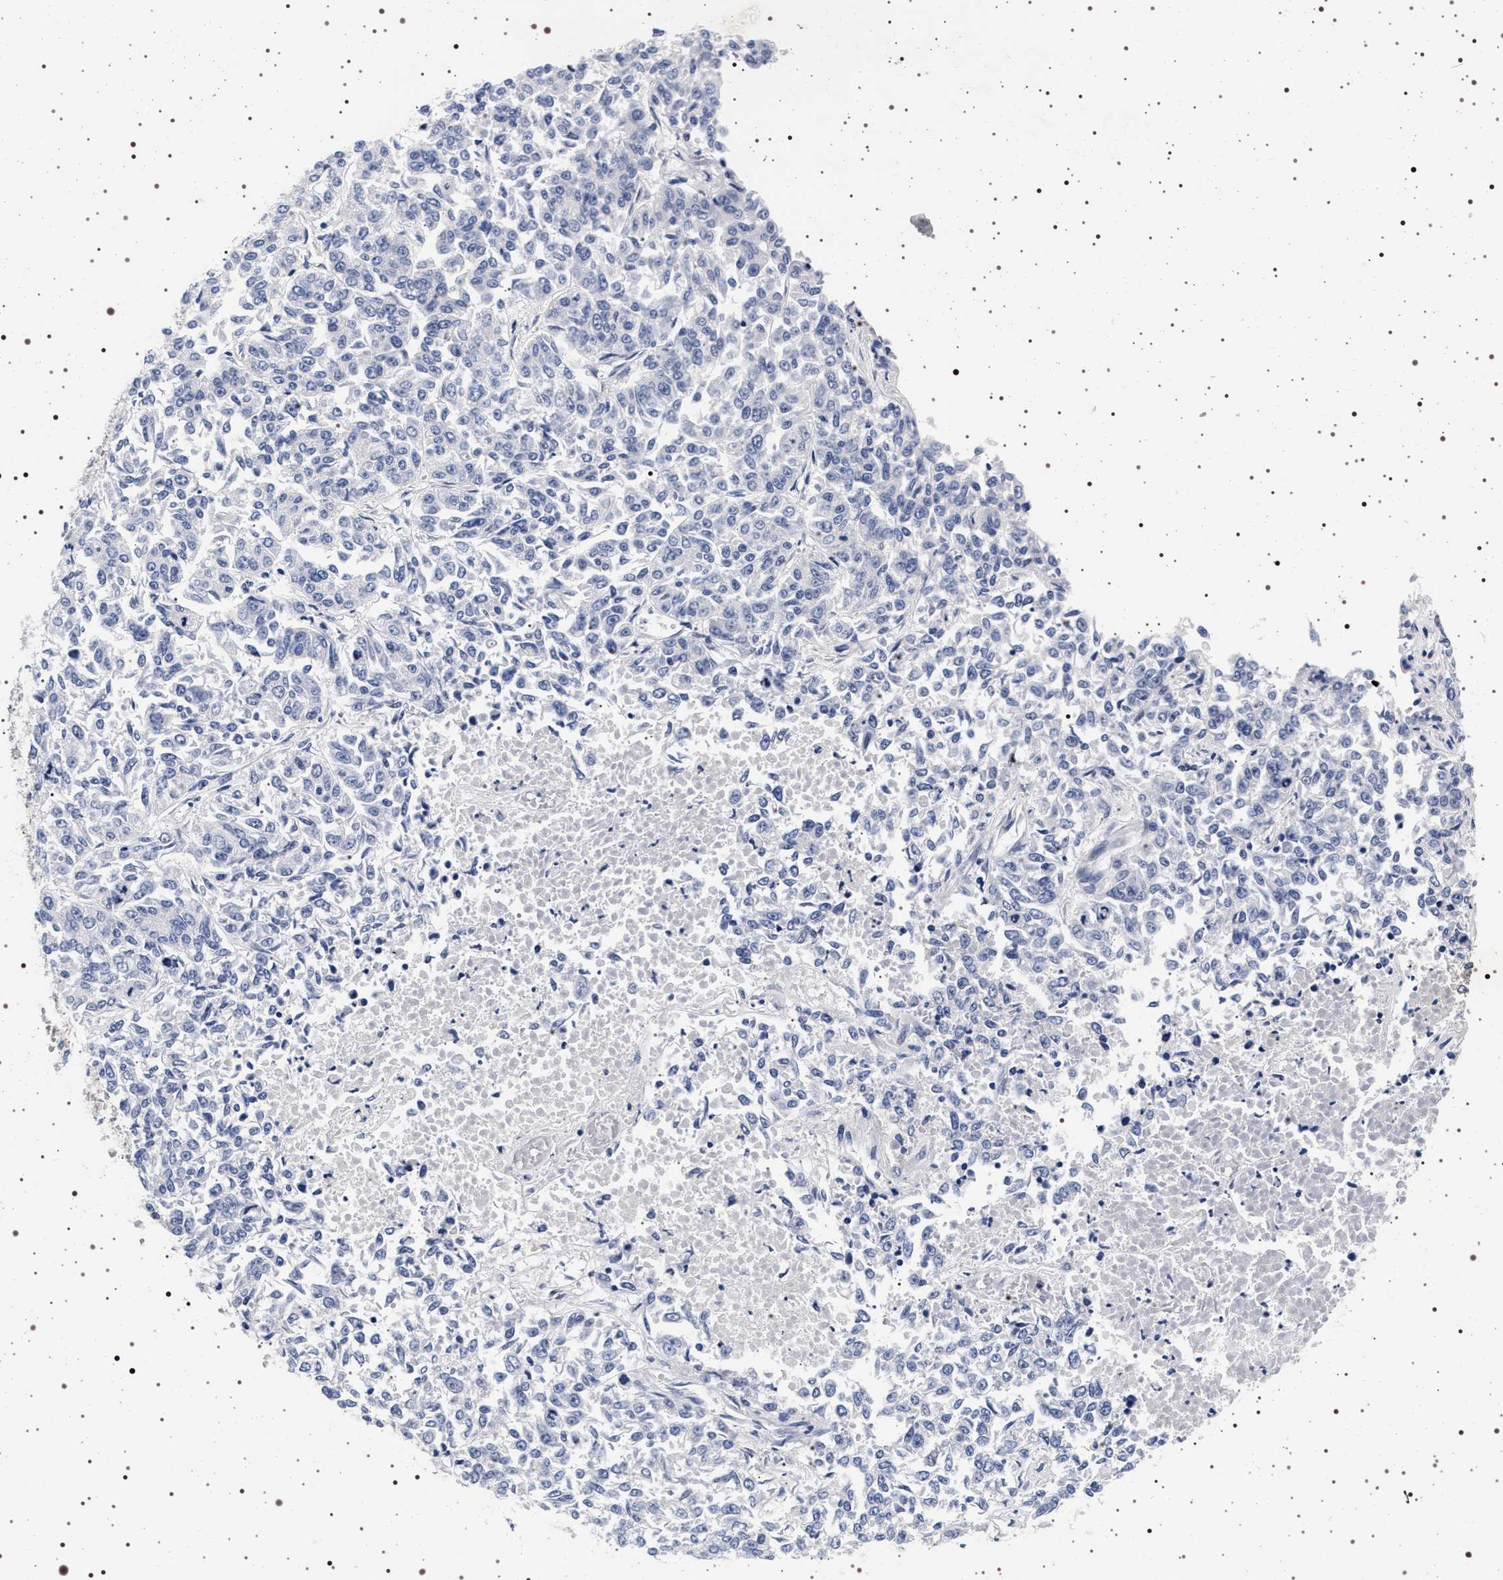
{"staining": {"intensity": "negative", "quantity": "none", "location": "none"}, "tissue": "lung cancer", "cell_type": "Tumor cells", "image_type": "cancer", "snomed": [{"axis": "morphology", "description": "Adenocarcinoma, NOS"}, {"axis": "topography", "description": "Lung"}], "caption": "Immunohistochemistry (IHC) image of neoplastic tissue: human lung cancer stained with DAB exhibits no significant protein staining in tumor cells.", "gene": "MAPK10", "patient": {"sex": "male", "age": 84}}